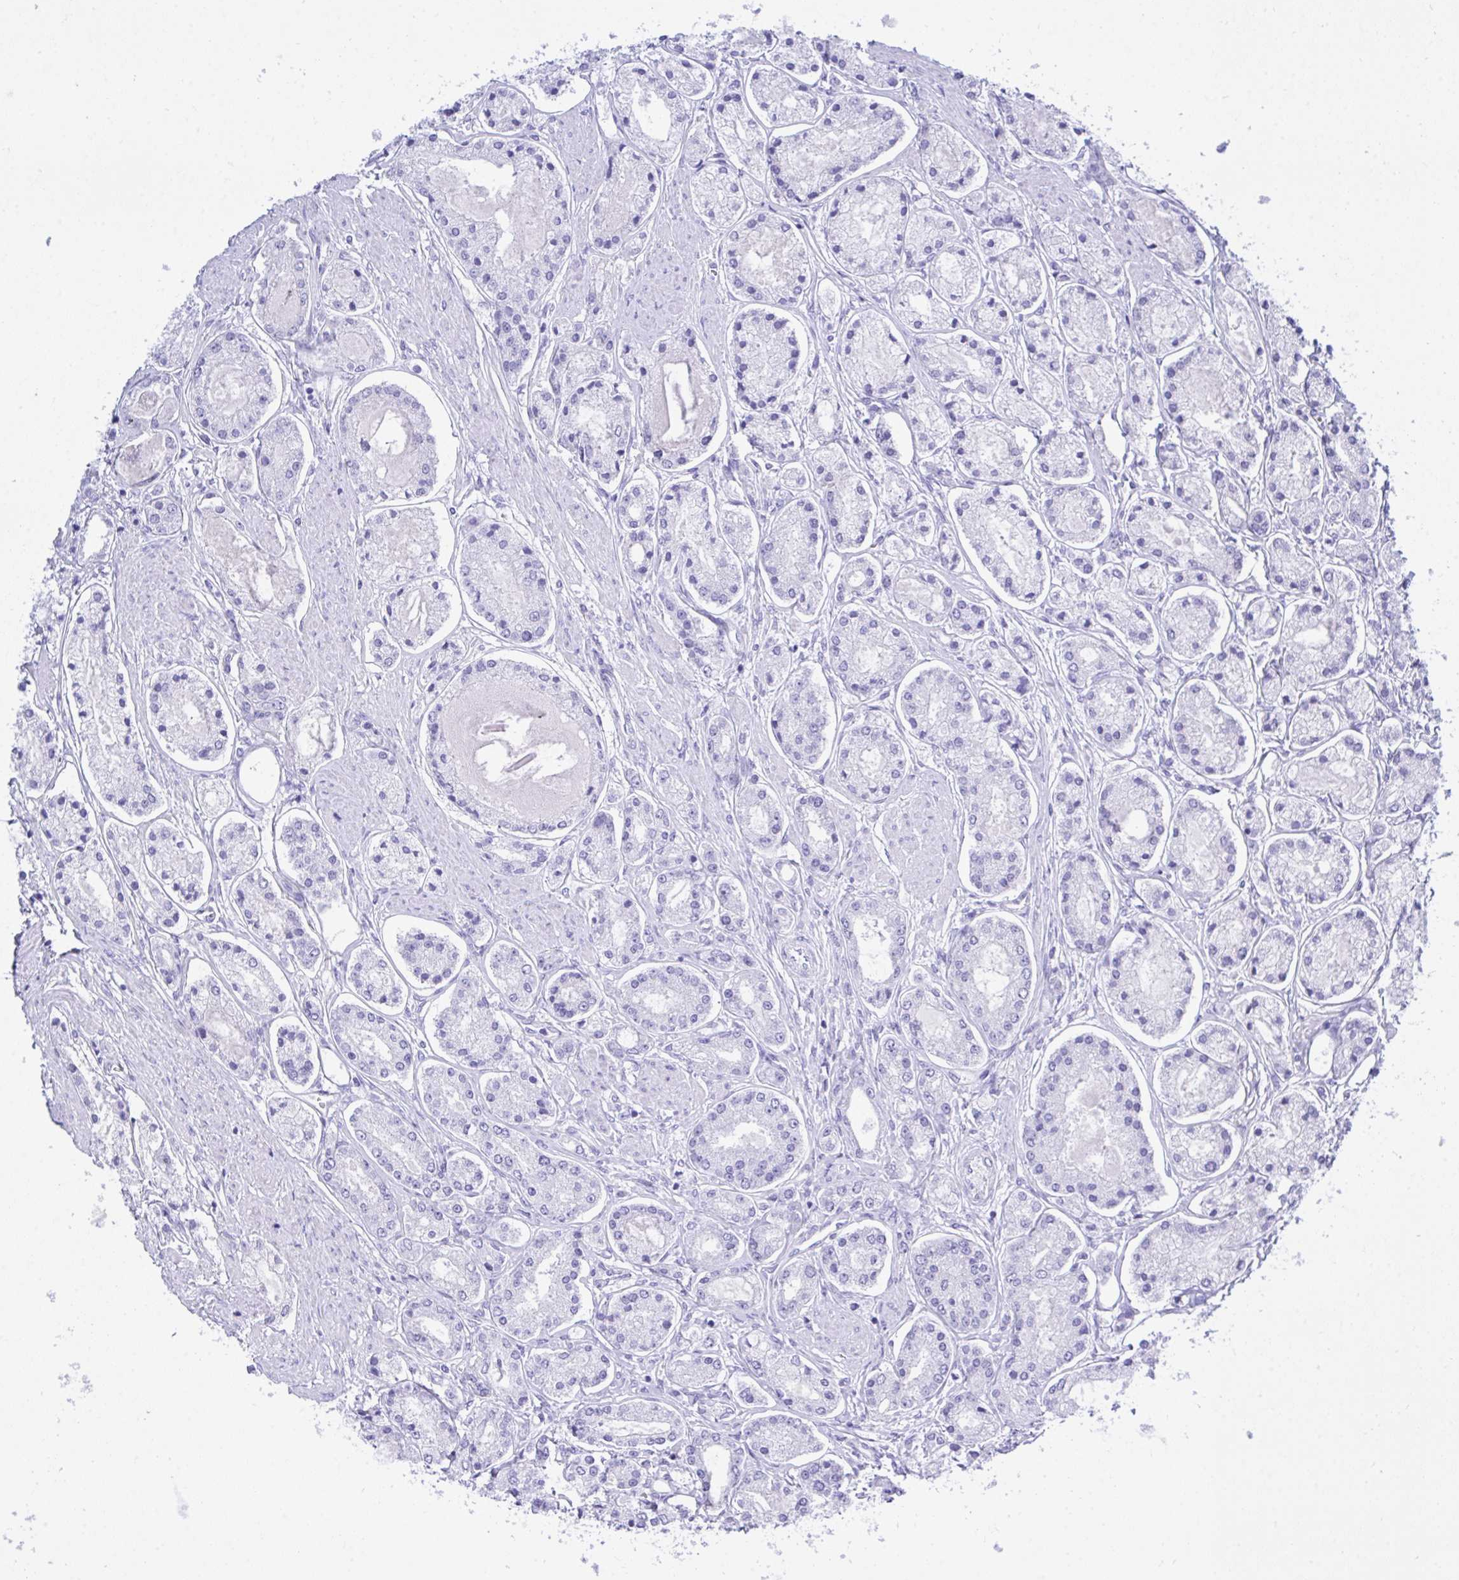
{"staining": {"intensity": "negative", "quantity": "none", "location": "none"}, "tissue": "prostate cancer", "cell_type": "Tumor cells", "image_type": "cancer", "snomed": [{"axis": "morphology", "description": "Adenocarcinoma, High grade"}, {"axis": "topography", "description": "Prostate"}], "caption": "Immunohistochemical staining of human prostate cancer displays no significant positivity in tumor cells.", "gene": "BEX5", "patient": {"sex": "male", "age": 66}}